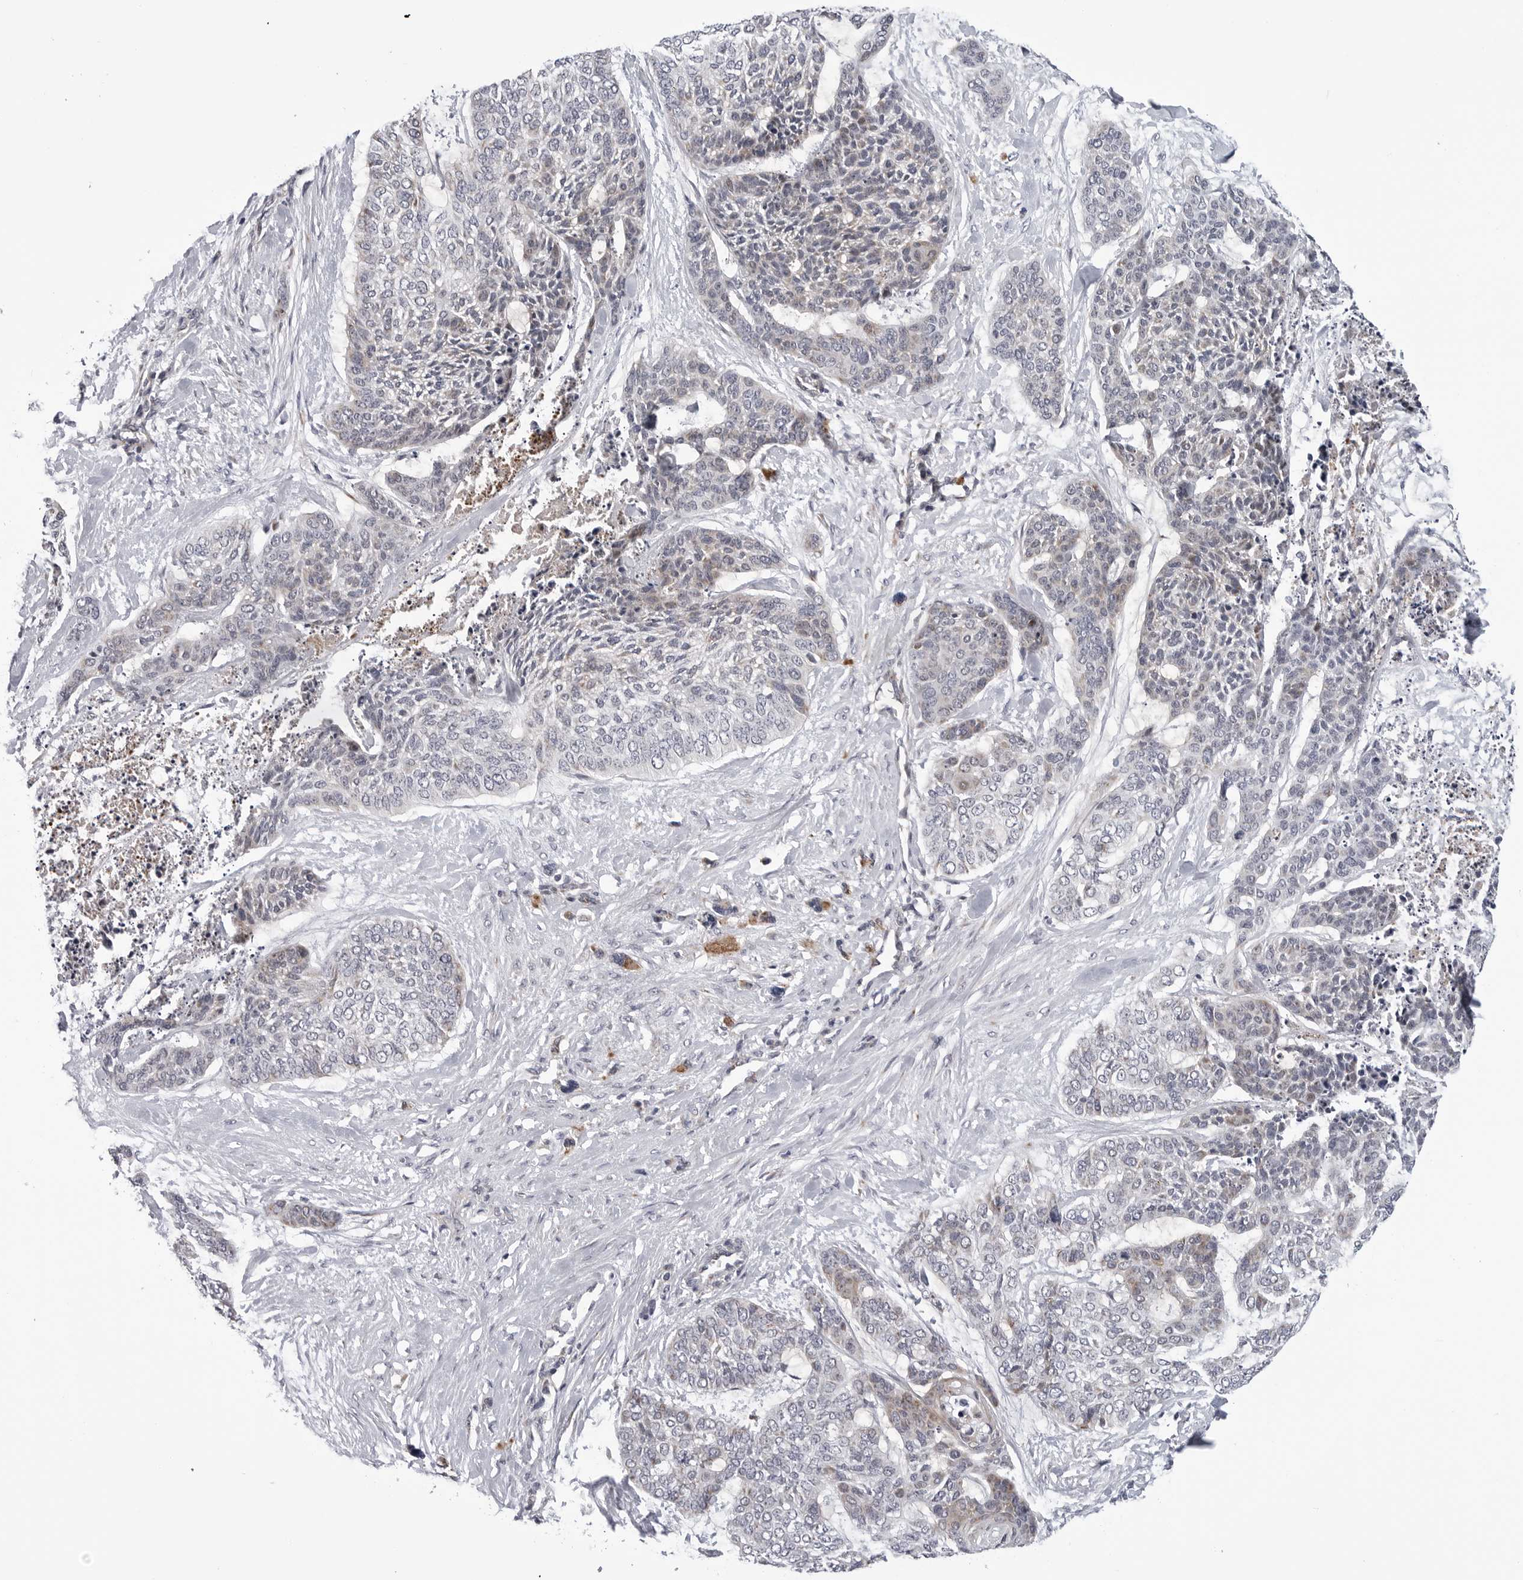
{"staining": {"intensity": "weak", "quantity": "<25%", "location": "cytoplasmic/membranous"}, "tissue": "skin cancer", "cell_type": "Tumor cells", "image_type": "cancer", "snomed": [{"axis": "morphology", "description": "Basal cell carcinoma"}, {"axis": "topography", "description": "Skin"}], "caption": "An immunohistochemistry (IHC) histopathology image of skin cancer is shown. There is no staining in tumor cells of skin cancer.", "gene": "CDK20", "patient": {"sex": "female", "age": 64}}